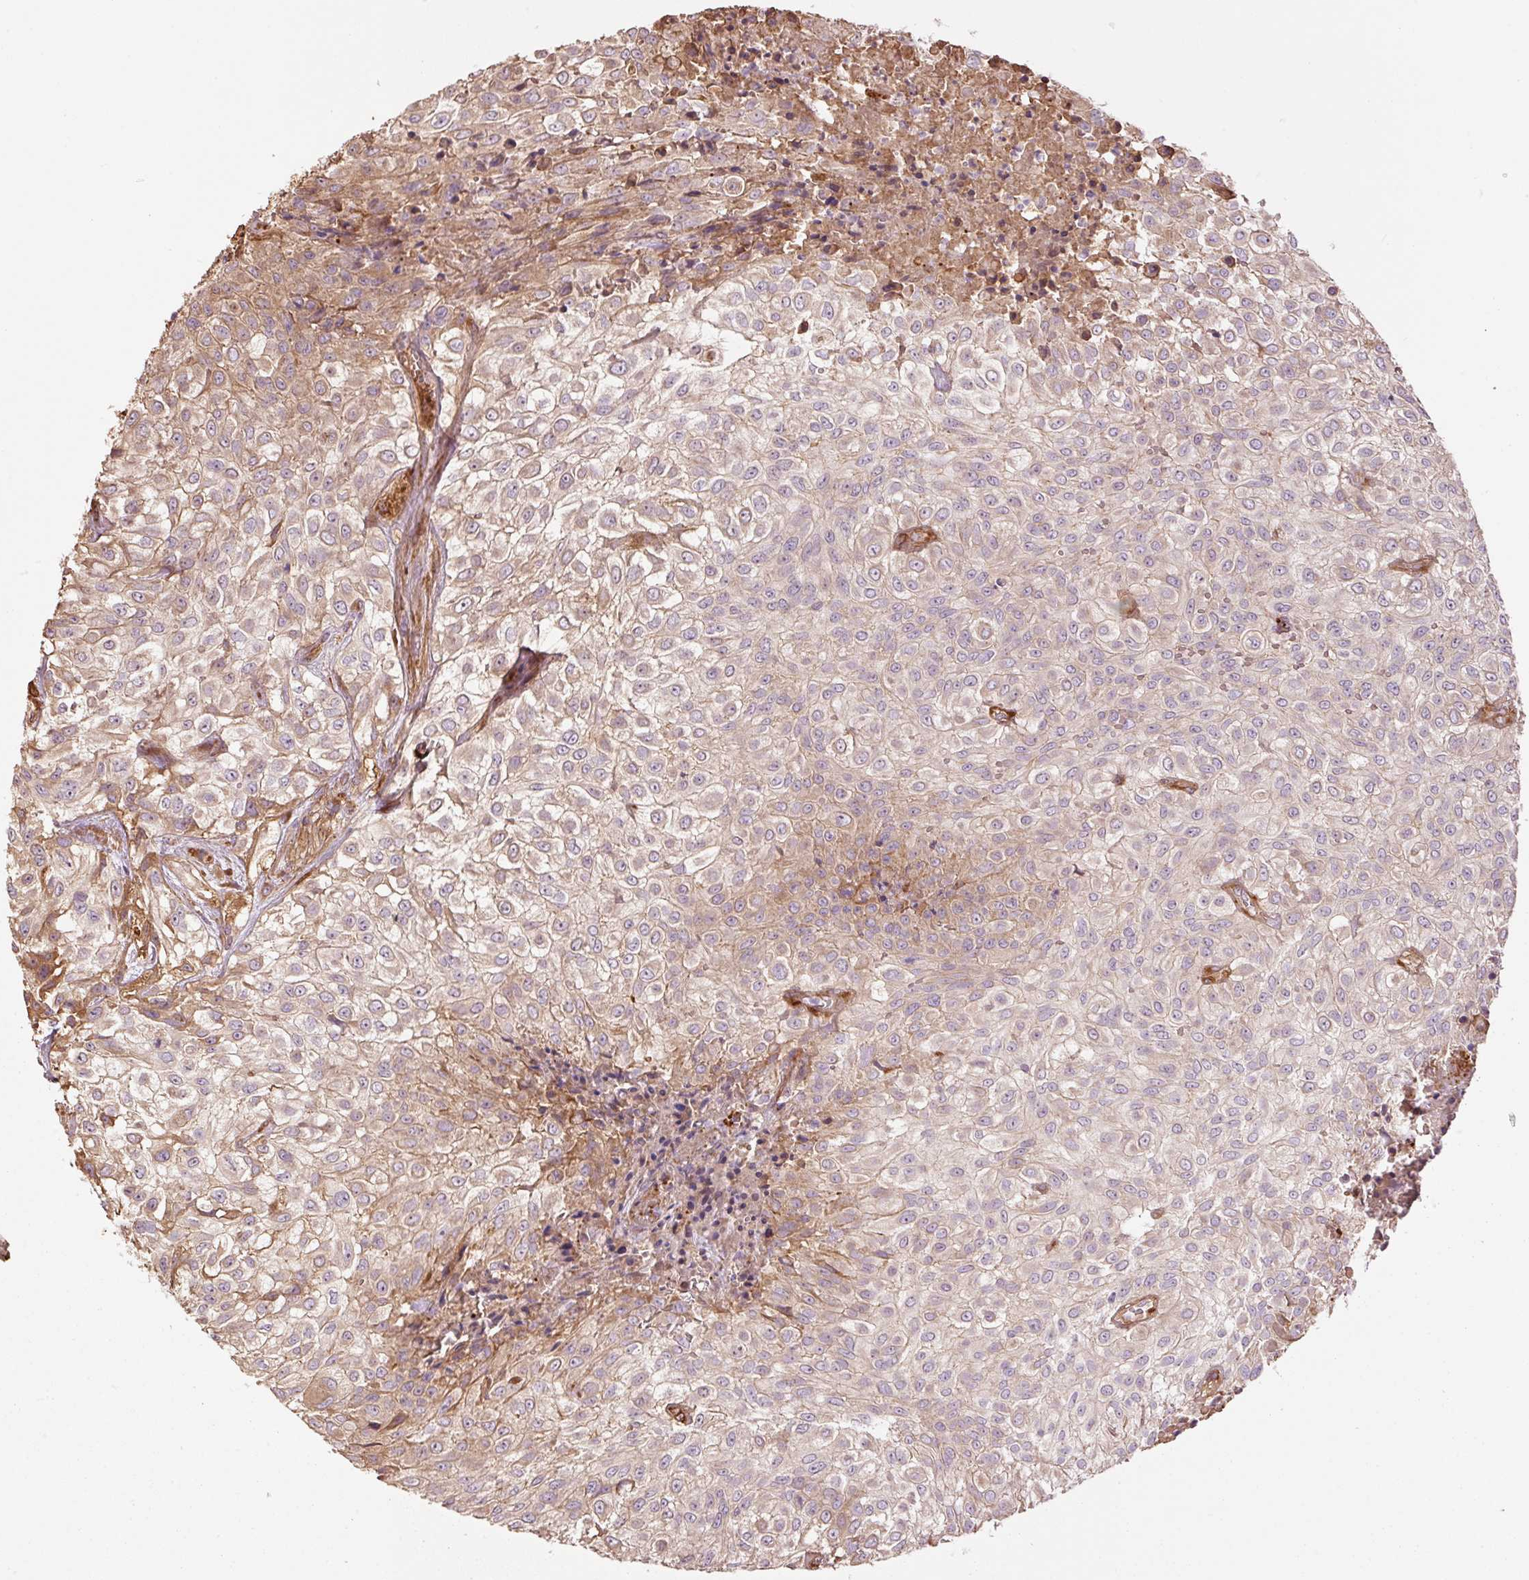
{"staining": {"intensity": "weak", "quantity": "25%-75%", "location": "cytoplasmic/membranous"}, "tissue": "urothelial cancer", "cell_type": "Tumor cells", "image_type": "cancer", "snomed": [{"axis": "morphology", "description": "Urothelial carcinoma, High grade"}, {"axis": "topography", "description": "Urinary bladder"}], "caption": "The micrograph shows immunohistochemical staining of urothelial cancer. There is weak cytoplasmic/membranous positivity is present in about 25%-75% of tumor cells. The staining is performed using DAB (3,3'-diaminobenzidine) brown chromogen to label protein expression. The nuclei are counter-stained blue using hematoxylin.", "gene": "NID2", "patient": {"sex": "male", "age": 56}}